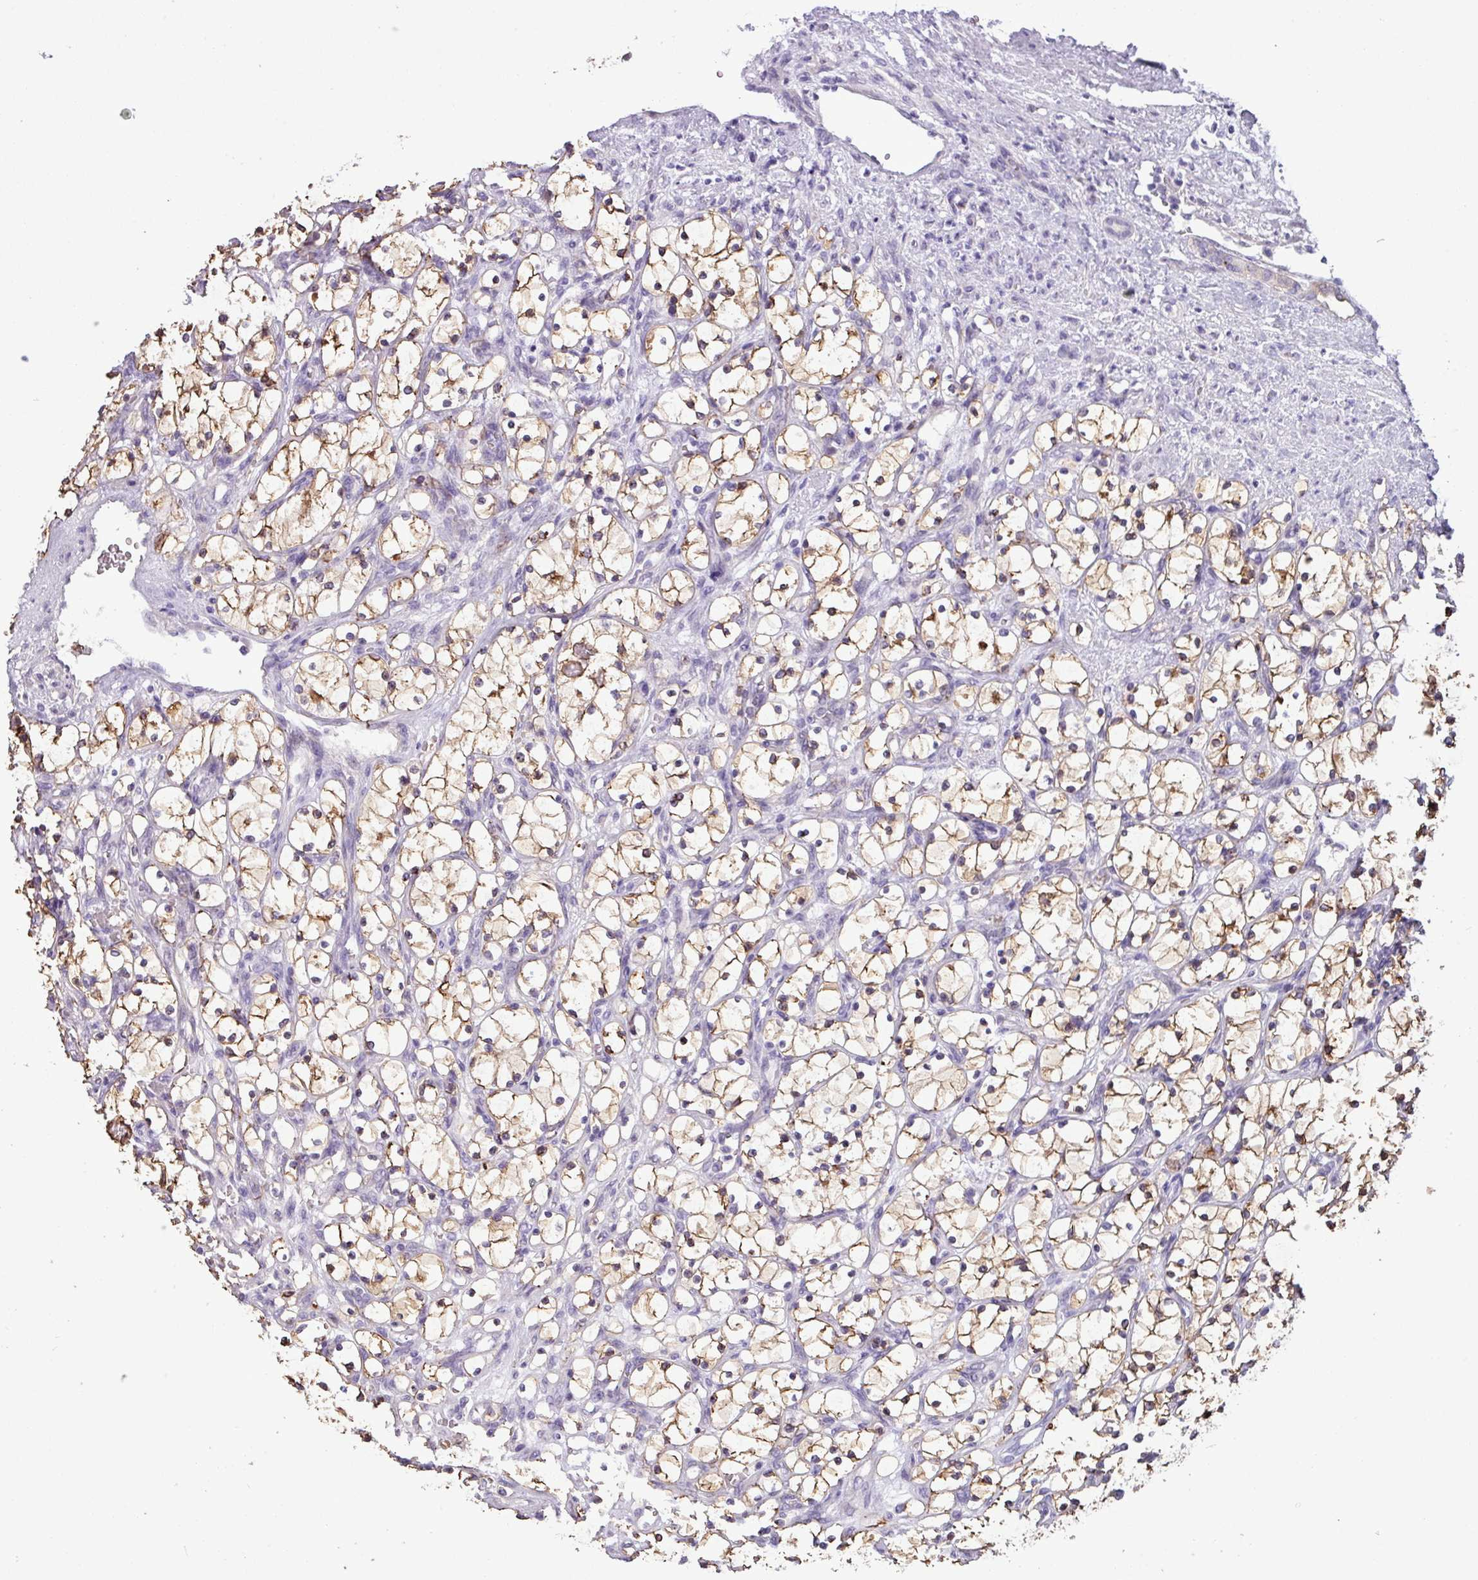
{"staining": {"intensity": "moderate", "quantity": ">75%", "location": "cytoplasmic/membranous"}, "tissue": "renal cancer", "cell_type": "Tumor cells", "image_type": "cancer", "snomed": [{"axis": "morphology", "description": "Adenocarcinoma, NOS"}, {"axis": "topography", "description": "Kidney"}], "caption": "A high-resolution image shows IHC staining of renal cancer, which reveals moderate cytoplasmic/membranous positivity in about >75% of tumor cells.", "gene": "PNLDC1", "patient": {"sex": "female", "age": 69}}